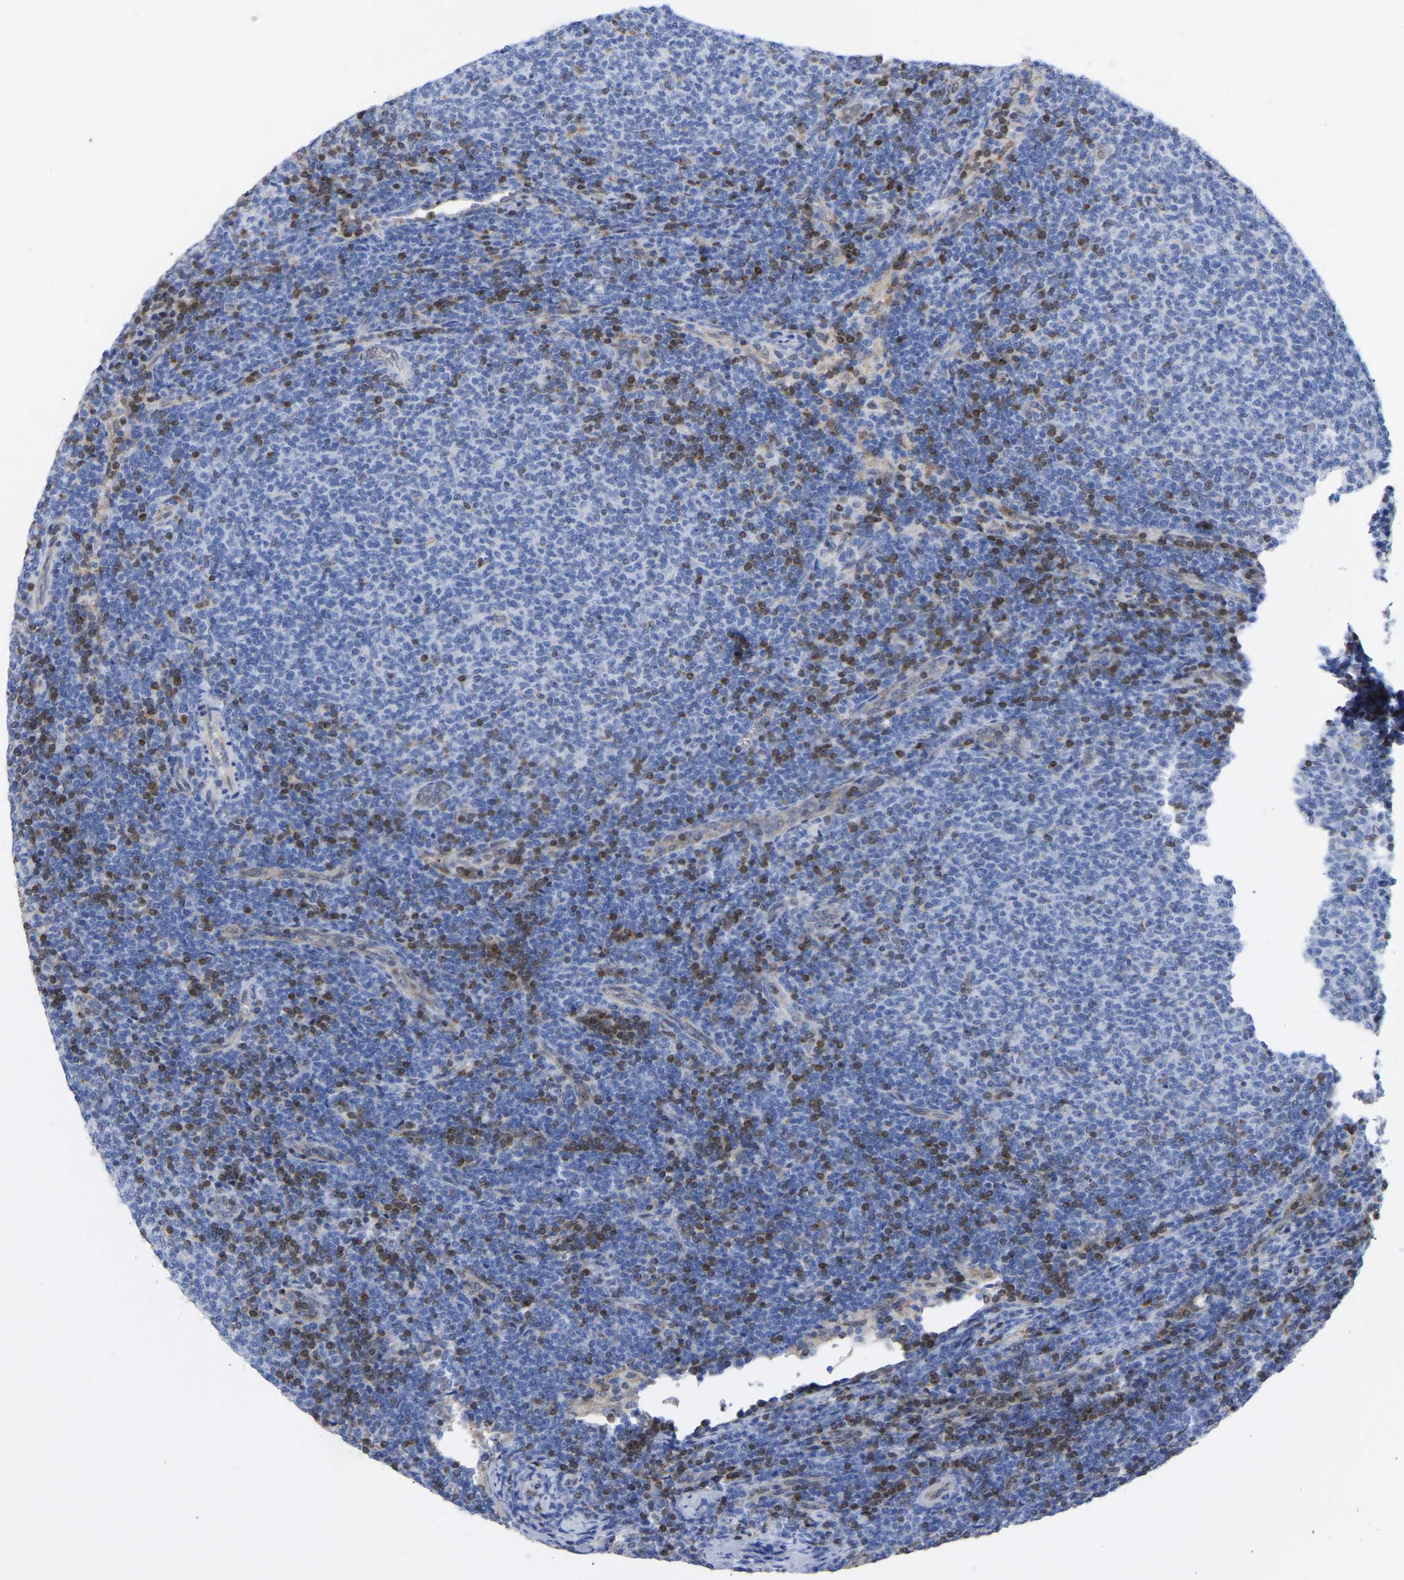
{"staining": {"intensity": "negative", "quantity": "none", "location": "none"}, "tissue": "lymphoma", "cell_type": "Tumor cells", "image_type": "cancer", "snomed": [{"axis": "morphology", "description": "Malignant lymphoma, non-Hodgkin's type, Low grade"}, {"axis": "topography", "description": "Lymph node"}], "caption": "A histopathology image of lymphoma stained for a protein shows no brown staining in tumor cells.", "gene": "GIMAP4", "patient": {"sex": "male", "age": 66}}